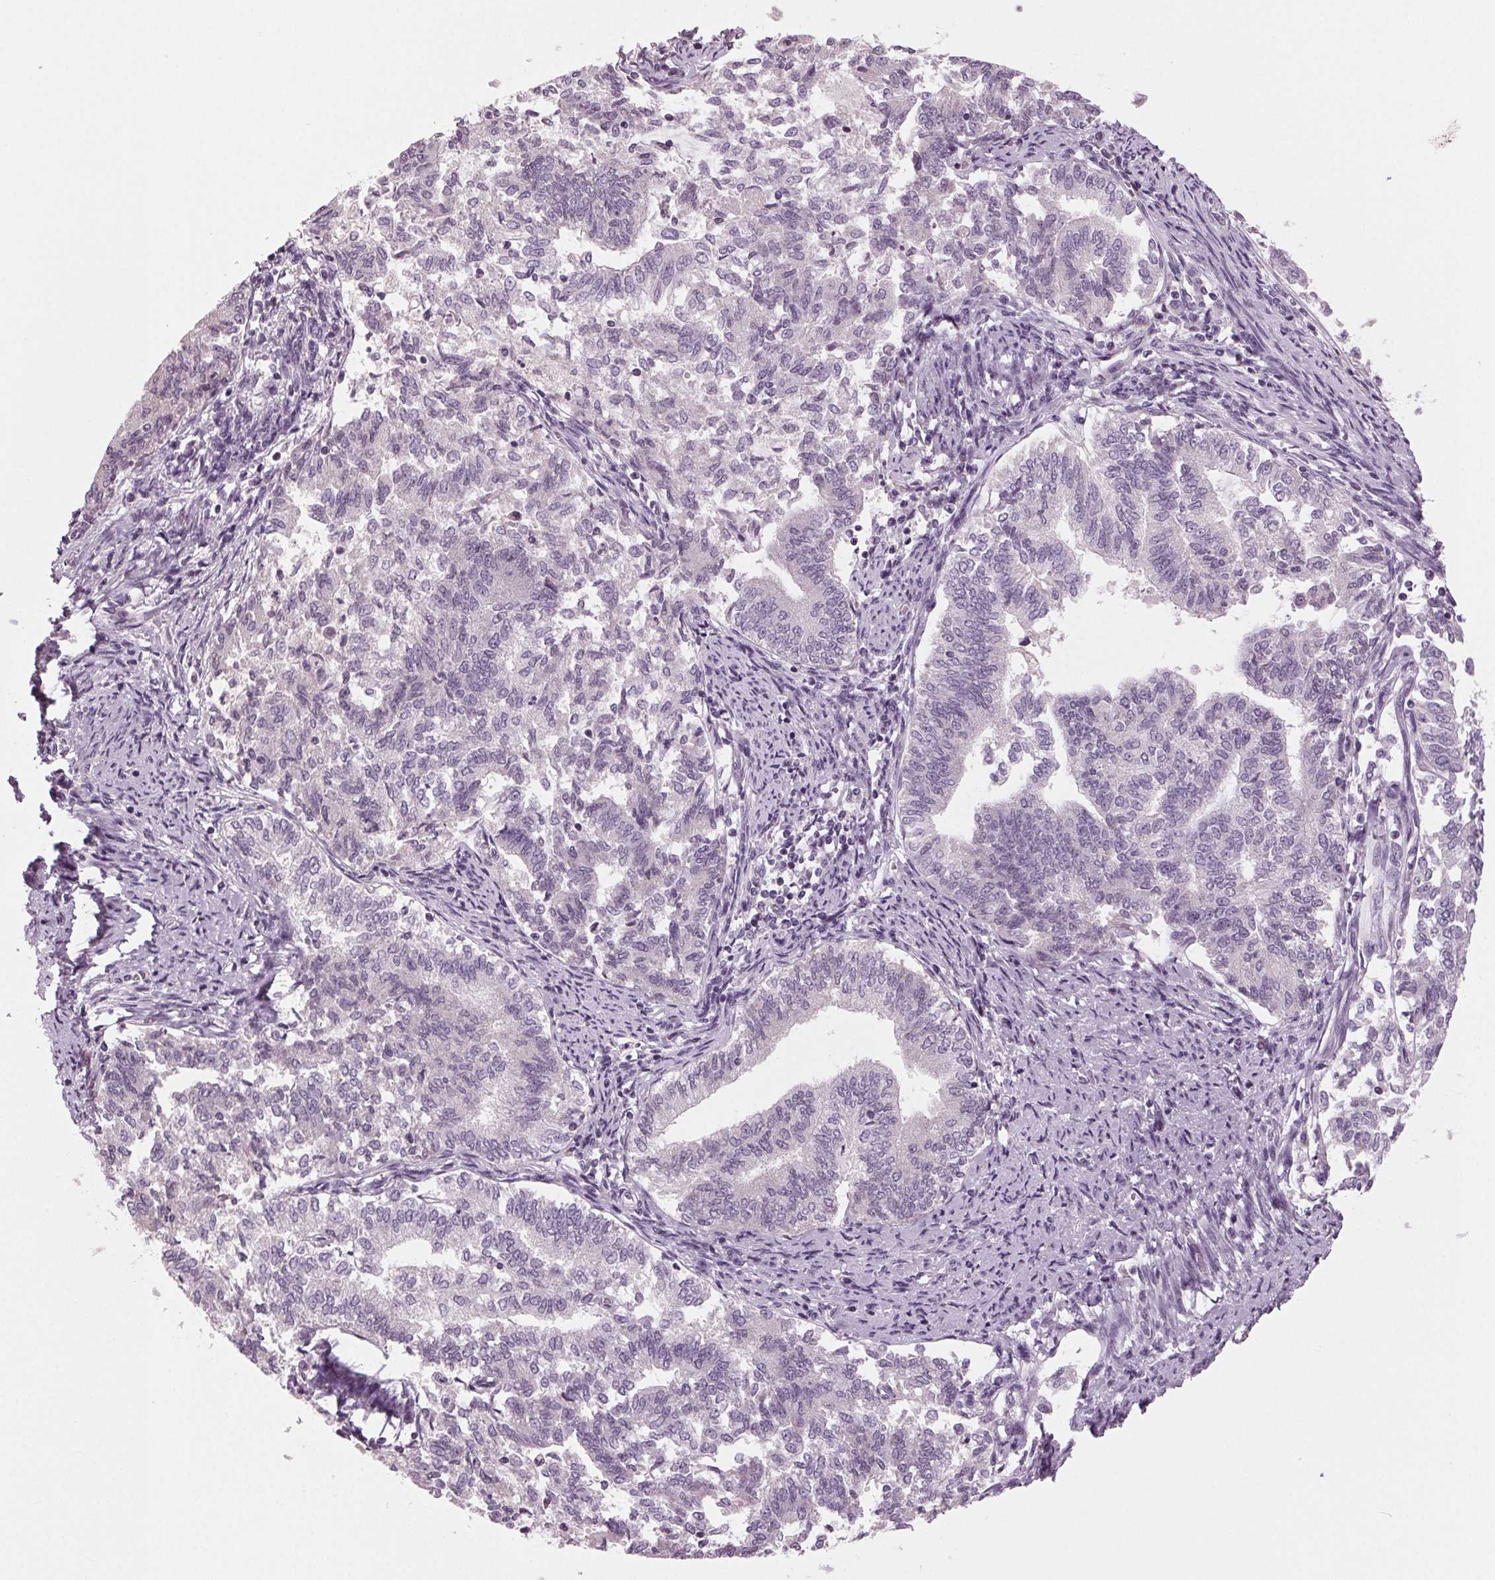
{"staining": {"intensity": "negative", "quantity": "none", "location": "none"}, "tissue": "endometrial cancer", "cell_type": "Tumor cells", "image_type": "cancer", "snomed": [{"axis": "morphology", "description": "Adenocarcinoma, NOS"}, {"axis": "topography", "description": "Endometrium"}], "caption": "DAB immunohistochemical staining of endometrial cancer reveals no significant expression in tumor cells.", "gene": "DNAH12", "patient": {"sex": "female", "age": 65}}